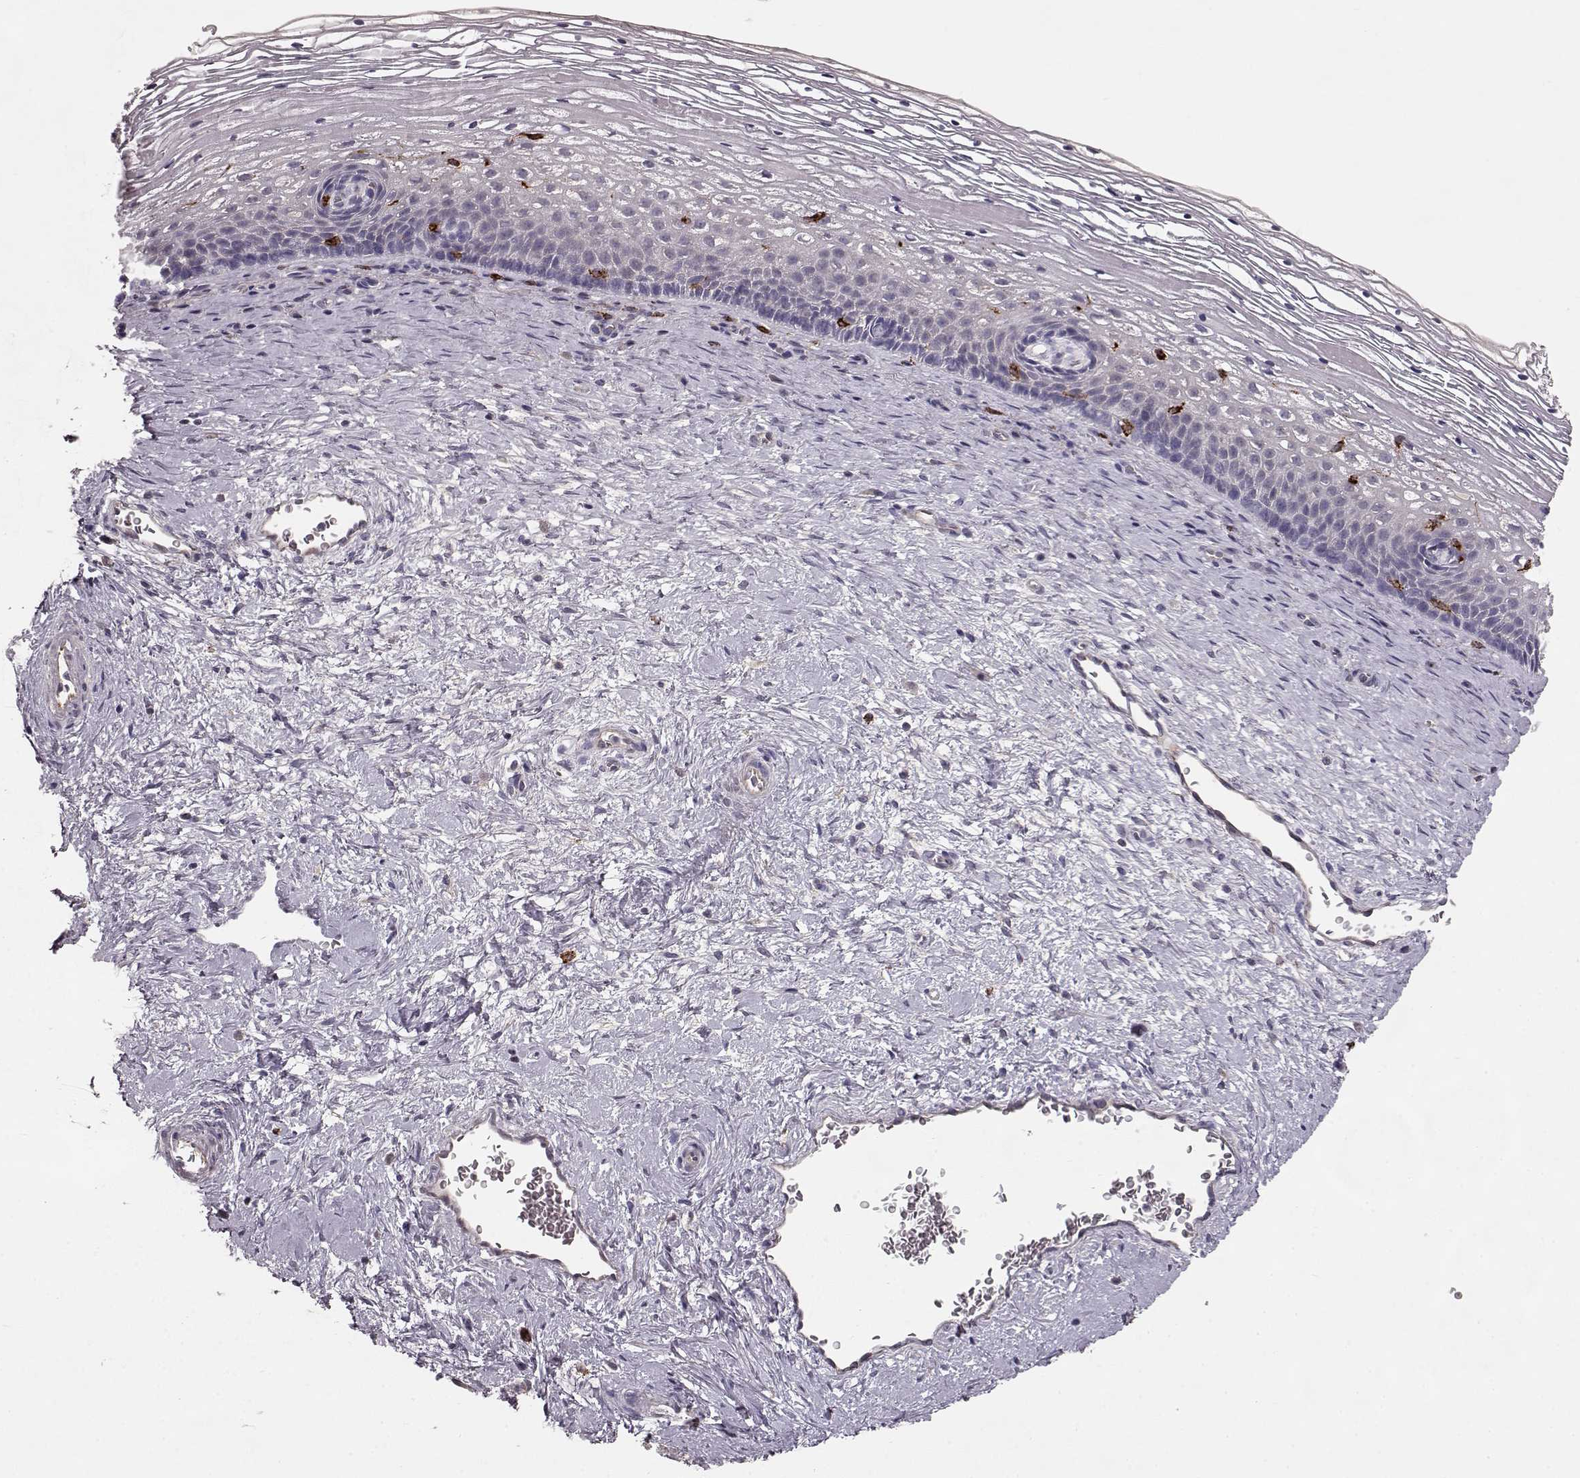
{"staining": {"intensity": "negative", "quantity": "none", "location": "none"}, "tissue": "cervix", "cell_type": "Glandular cells", "image_type": "normal", "snomed": [{"axis": "morphology", "description": "Normal tissue, NOS"}, {"axis": "topography", "description": "Cervix"}], "caption": "High magnification brightfield microscopy of normal cervix stained with DAB (3,3'-diaminobenzidine) (brown) and counterstained with hematoxylin (blue): glandular cells show no significant staining. The staining is performed using DAB (3,3'-diaminobenzidine) brown chromogen with nuclei counter-stained in using hematoxylin.", "gene": "CCNF", "patient": {"sex": "female", "age": 34}}